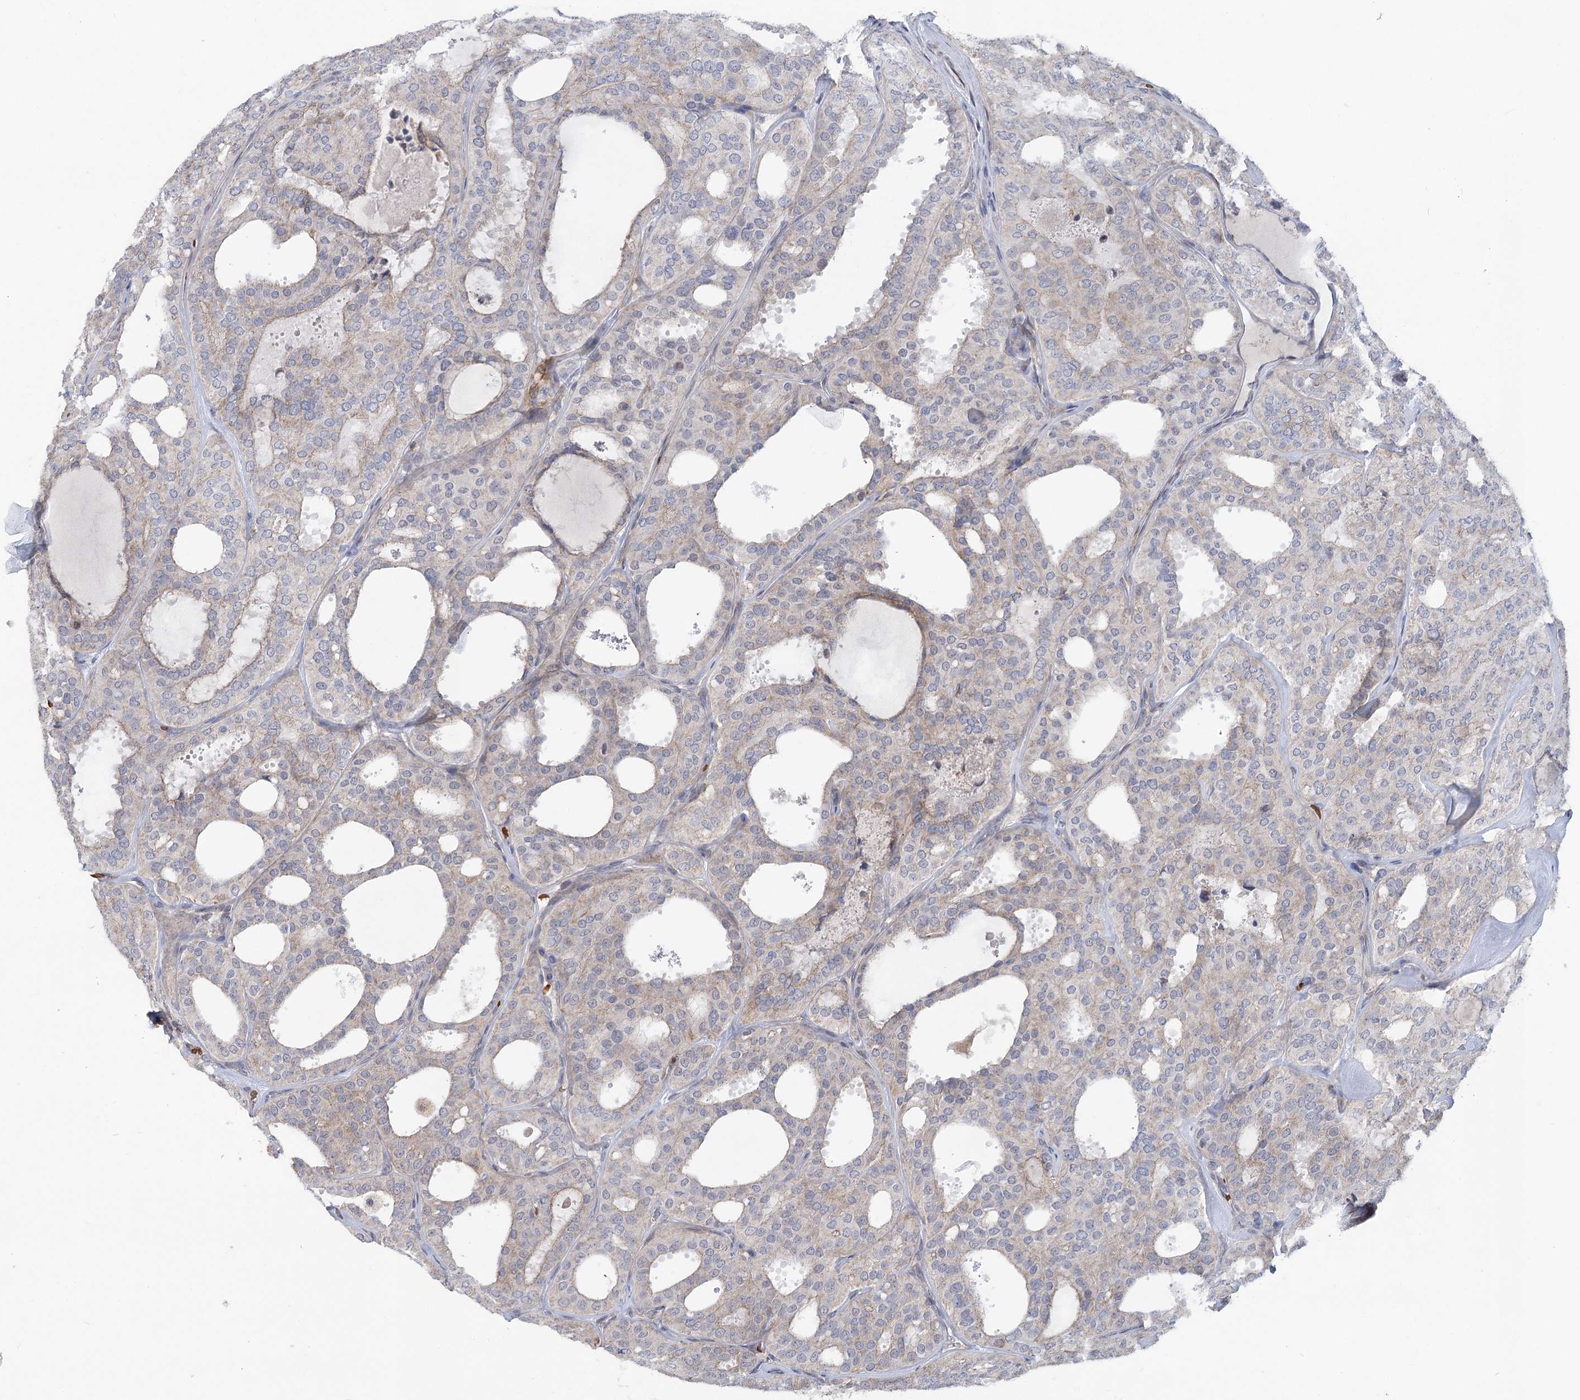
{"staining": {"intensity": "weak", "quantity": "<25%", "location": "cytoplasmic/membranous"}, "tissue": "thyroid cancer", "cell_type": "Tumor cells", "image_type": "cancer", "snomed": [{"axis": "morphology", "description": "Follicular adenoma carcinoma, NOS"}, {"axis": "topography", "description": "Thyroid gland"}], "caption": "Tumor cells show no significant staining in thyroid cancer (follicular adenoma carcinoma). (Stains: DAB (3,3'-diaminobenzidine) immunohistochemistry (IHC) with hematoxylin counter stain, Microscopy: brightfield microscopy at high magnification).", "gene": "CIB4", "patient": {"sex": "male", "age": 75}}